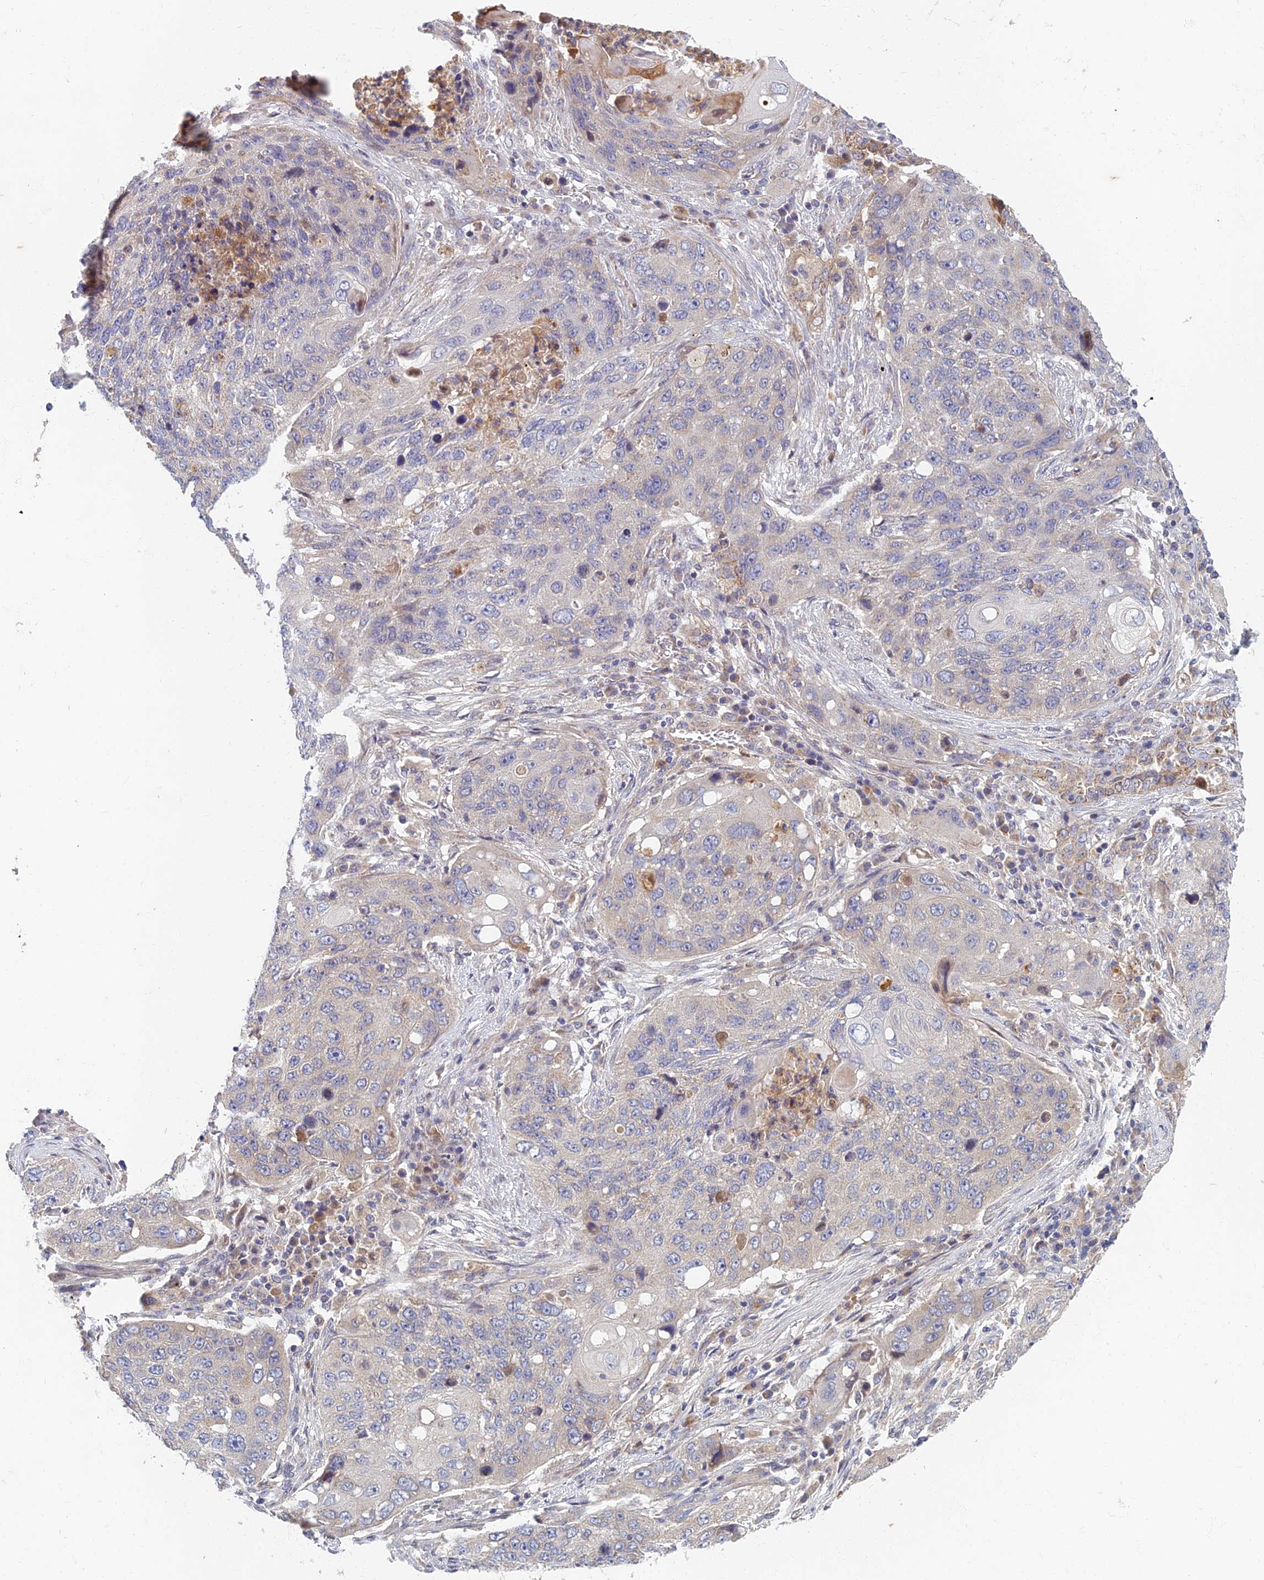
{"staining": {"intensity": "negative", "quantity": "none", "location": "none"}, "tissue": "lung cancer", "cell_type": "Tumor cells", "image_type": "cancer", "snomed": [{"axis": "morphology", "description": "Squamous cell carcinoma, NOS"}, {"axis": "topography", "description": "Lung"}], "caption": "There is no significant expression in tumor cells of lung squamous cell carcinoma.", "gene": "SOGA1", "patient": {"sex": "female", "age": 63}}